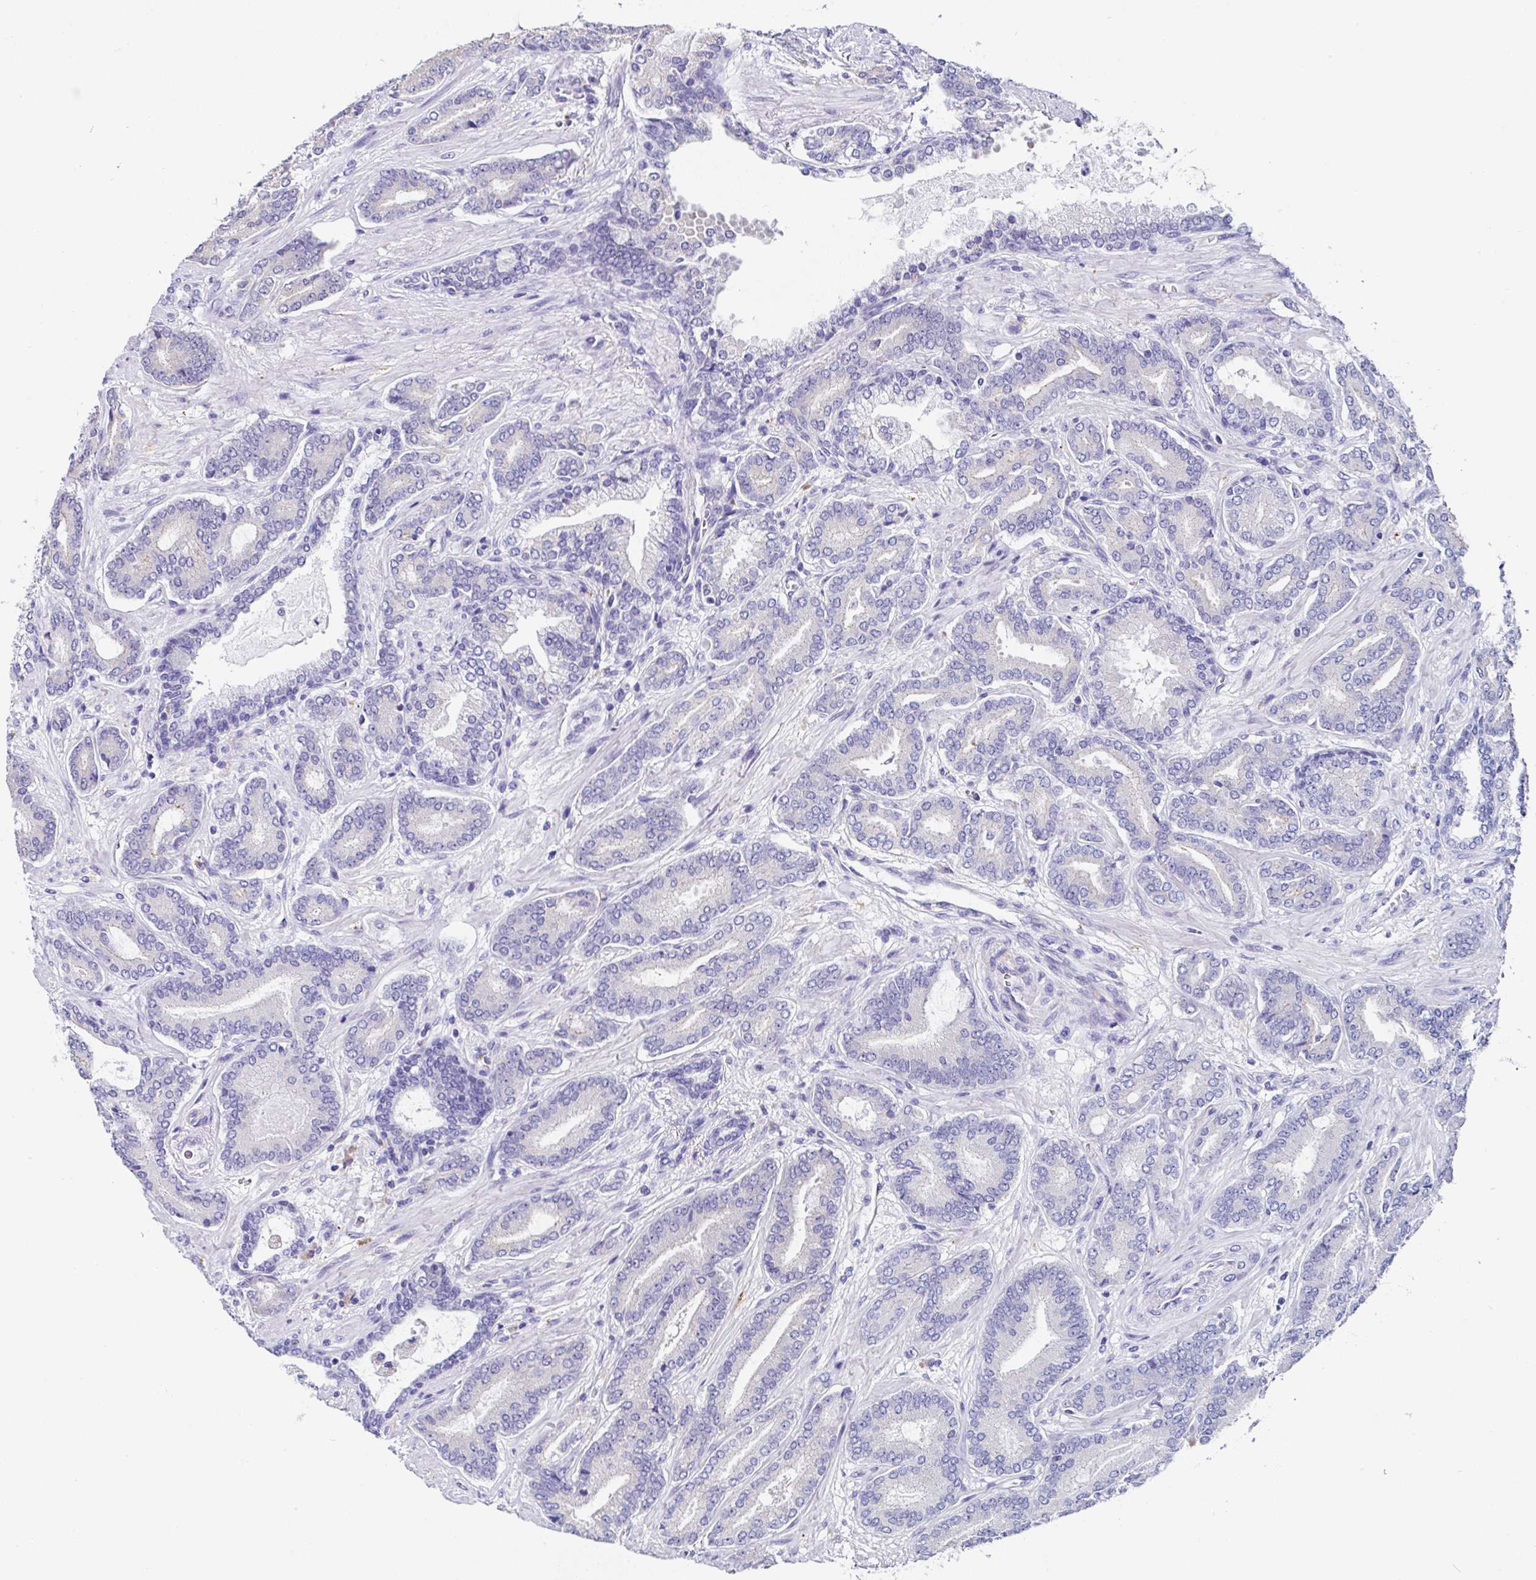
{"staining": {"intensity": "negative", "quantity": "none", "location": "none"}, "tissue": "prostate cancer", "cell_type": "Tumor cells", "image_type": "cancer", "snomed": [{"axis": "morphology", "description": "Adenocarcinoma, High grade"}, {"axis": "topography", "description": "Prostate"}], "caption": "Protein analysis of prostate cancer (high-grade adenocarcinoma) displays no significant positivity in tumor cells. (Stains: DAB immunohistochemistry (IHC) with hematoxylin counter stain, Microscopy: brightfield microscopy at high magnification).", "gene": "TMPRSS11E", "patient": {"sex": "male", "age": 62}}